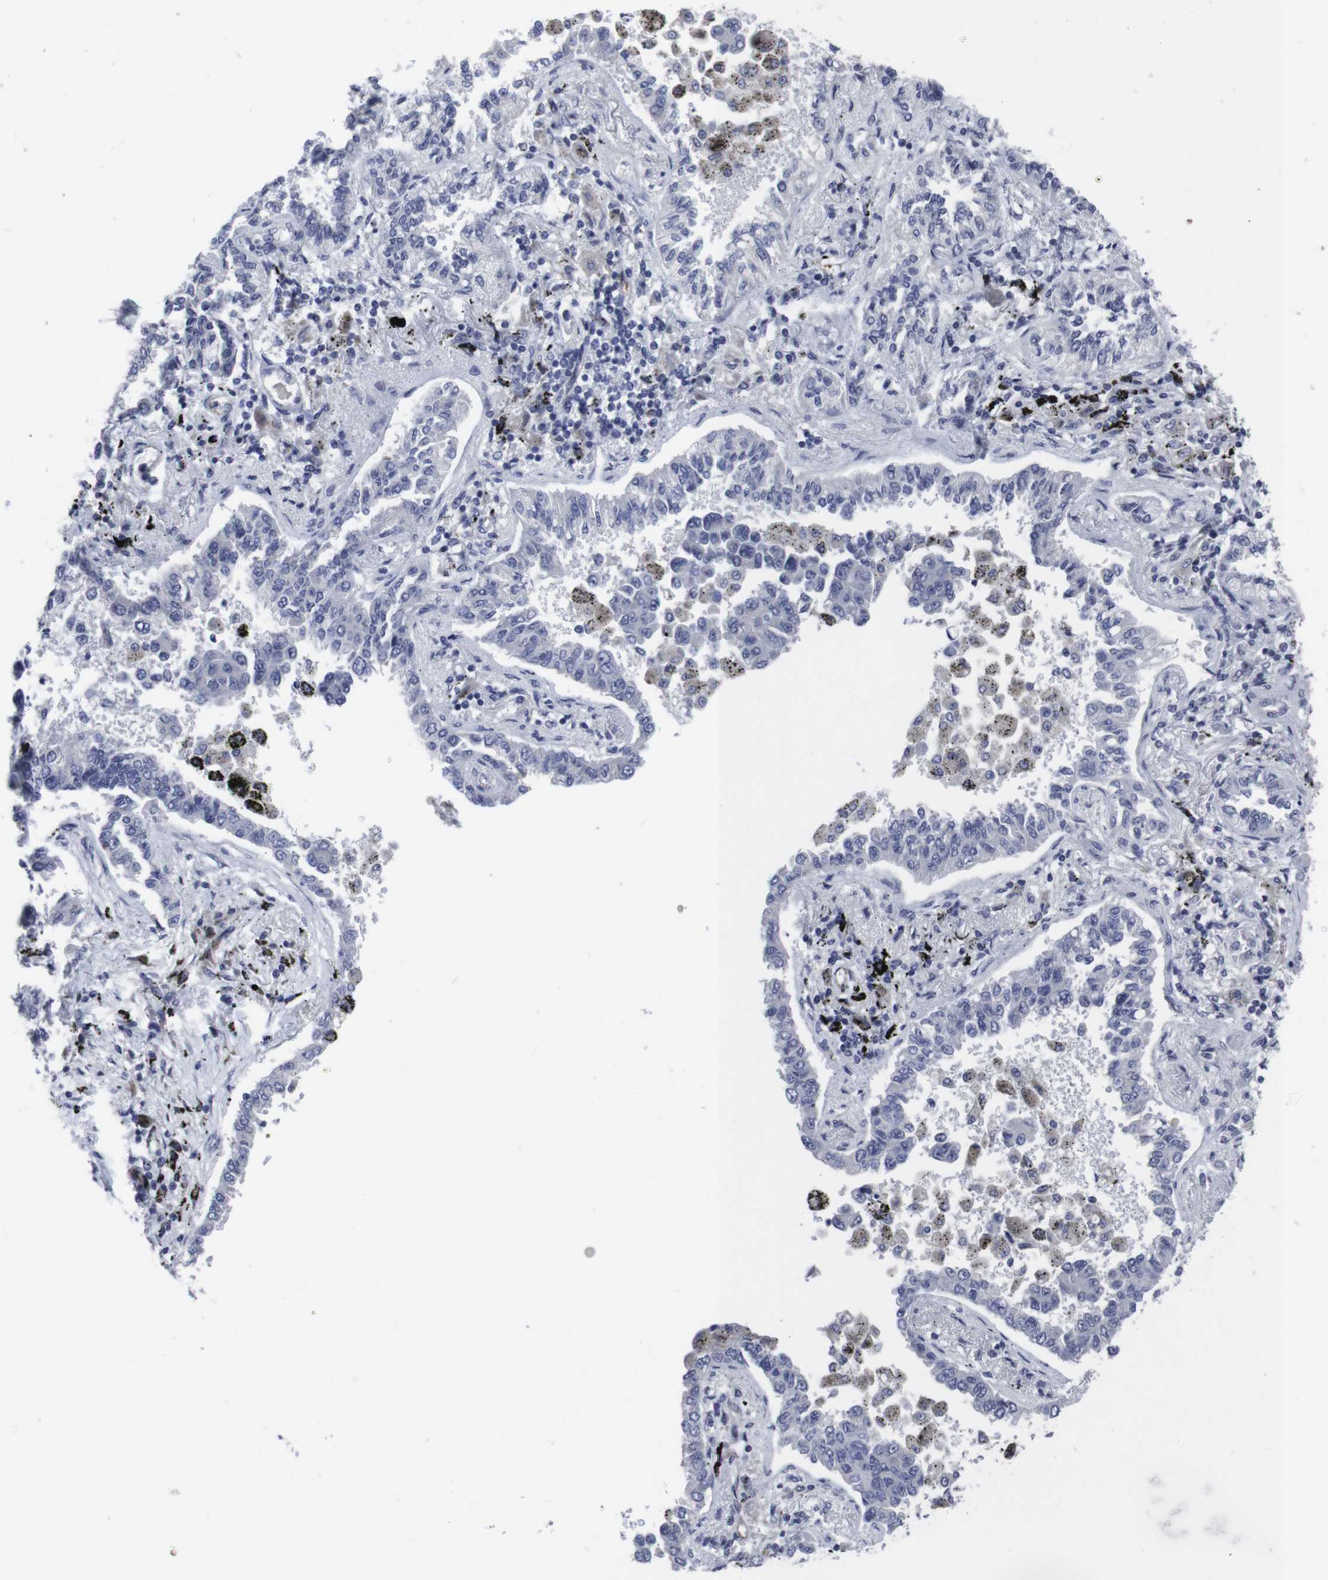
{"staining": {"intensity": "negative", "quantity": "none", "location": "none"}, "tissue": "lung cancer", "cell_type": "Tumor cells", "image_type": "cancer", "snomed": [{"axis": "morphology", "description": "Normal tissue, NOS"}, {"axis": "morphology", "description": "Adenocarcinoma, NOS"}, {"axis": "topography", "description": "Lung"}], "caption": "This is an immunohistochemistry (IHC) histopathology image of human lung cancer (adenocarcinoma). There is no positivity in tumor cells.", "gene": "SNCG", "patient": {"sex": "male", "age": 59}}